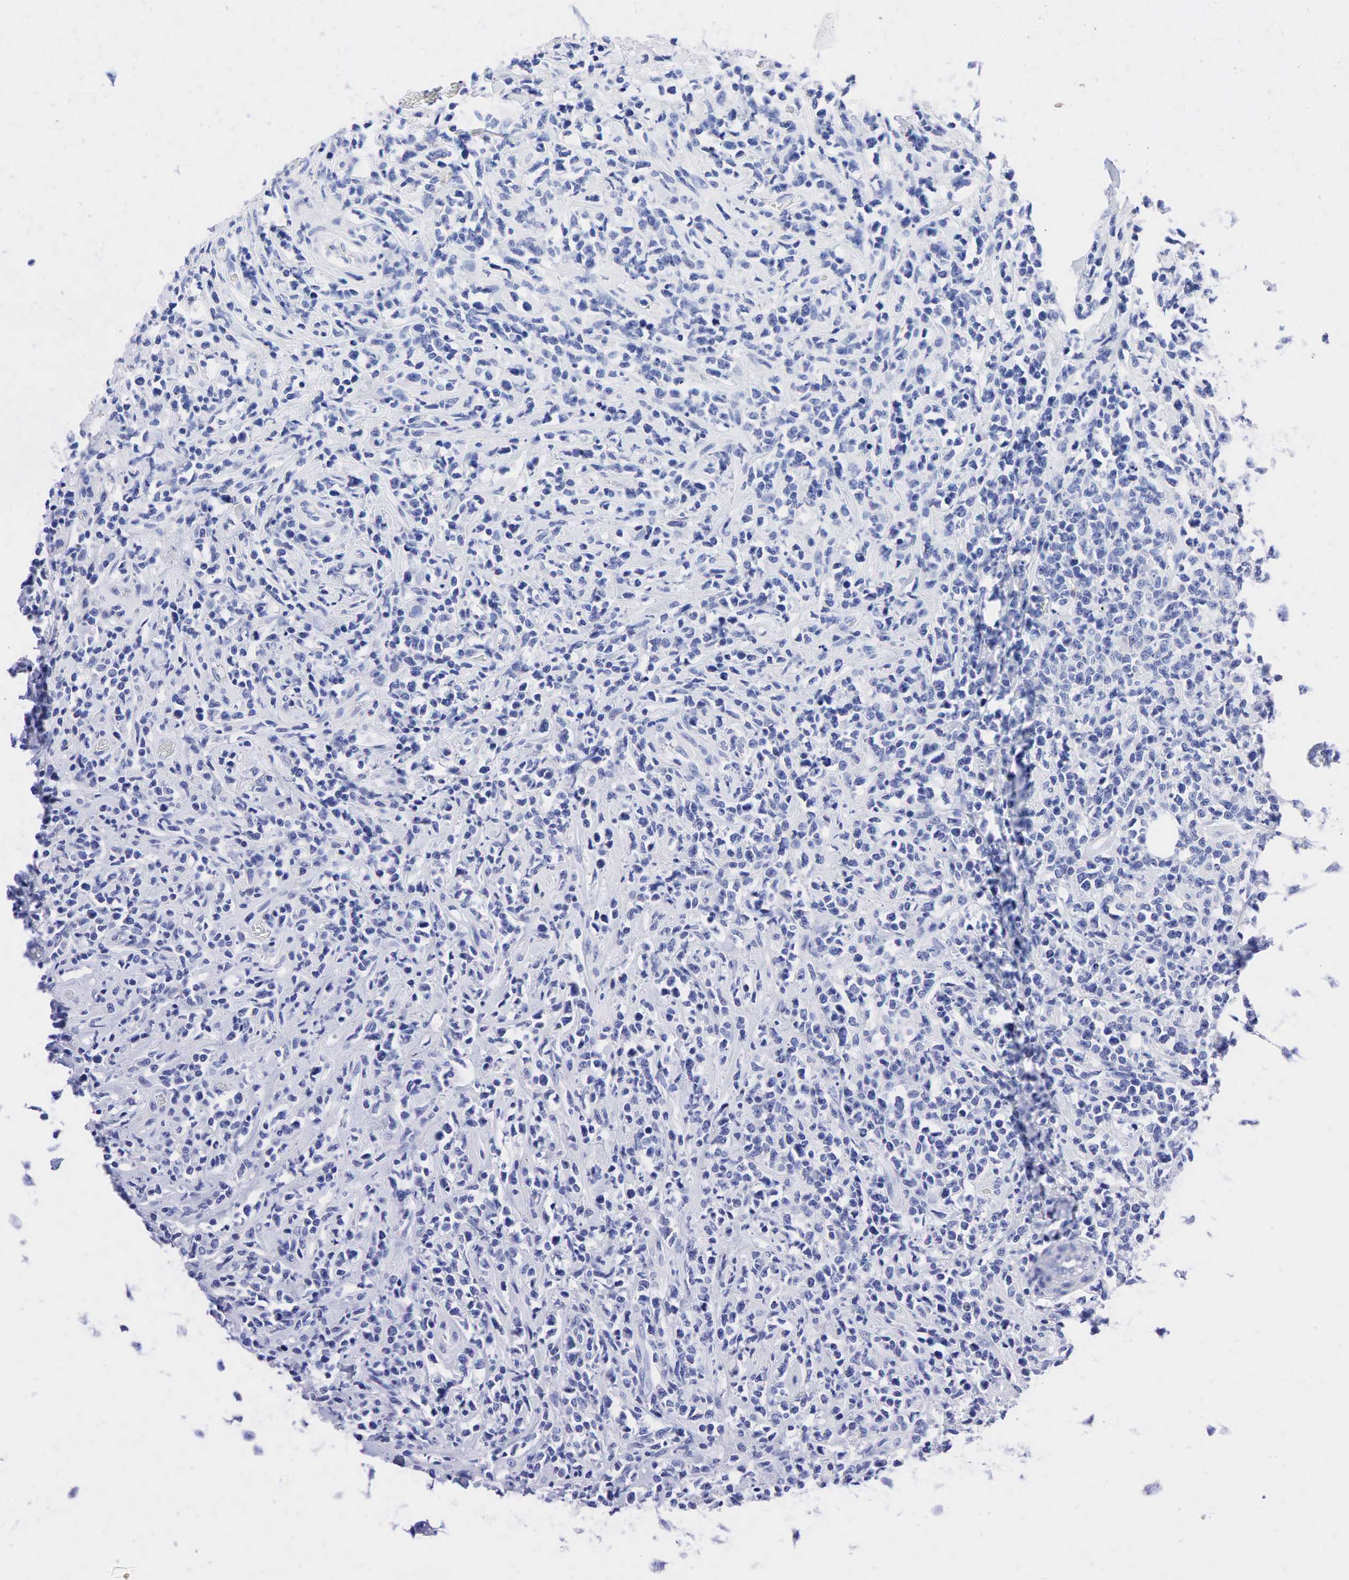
{"staining": {"intensity": "negative", "quantity": "none", "location": "none"}, "tissue": "lymphoma", "cell_type": "Tumor cells", "image_type": "cancer", "snomed": [{"axis": "morphology", "description": "Malignant lymphoma, non-Hodgkin's type, High grade"}, {"axis": "topography", "description": "Colon"}], "caption": "Histopathology image shows no protein staining in tumor cells of malignant lymphoma, non-Hodgkin's type (high-grade) tissue.", "gene": "NKX2-1", "patient": {"sex": "male", "age": 82}}